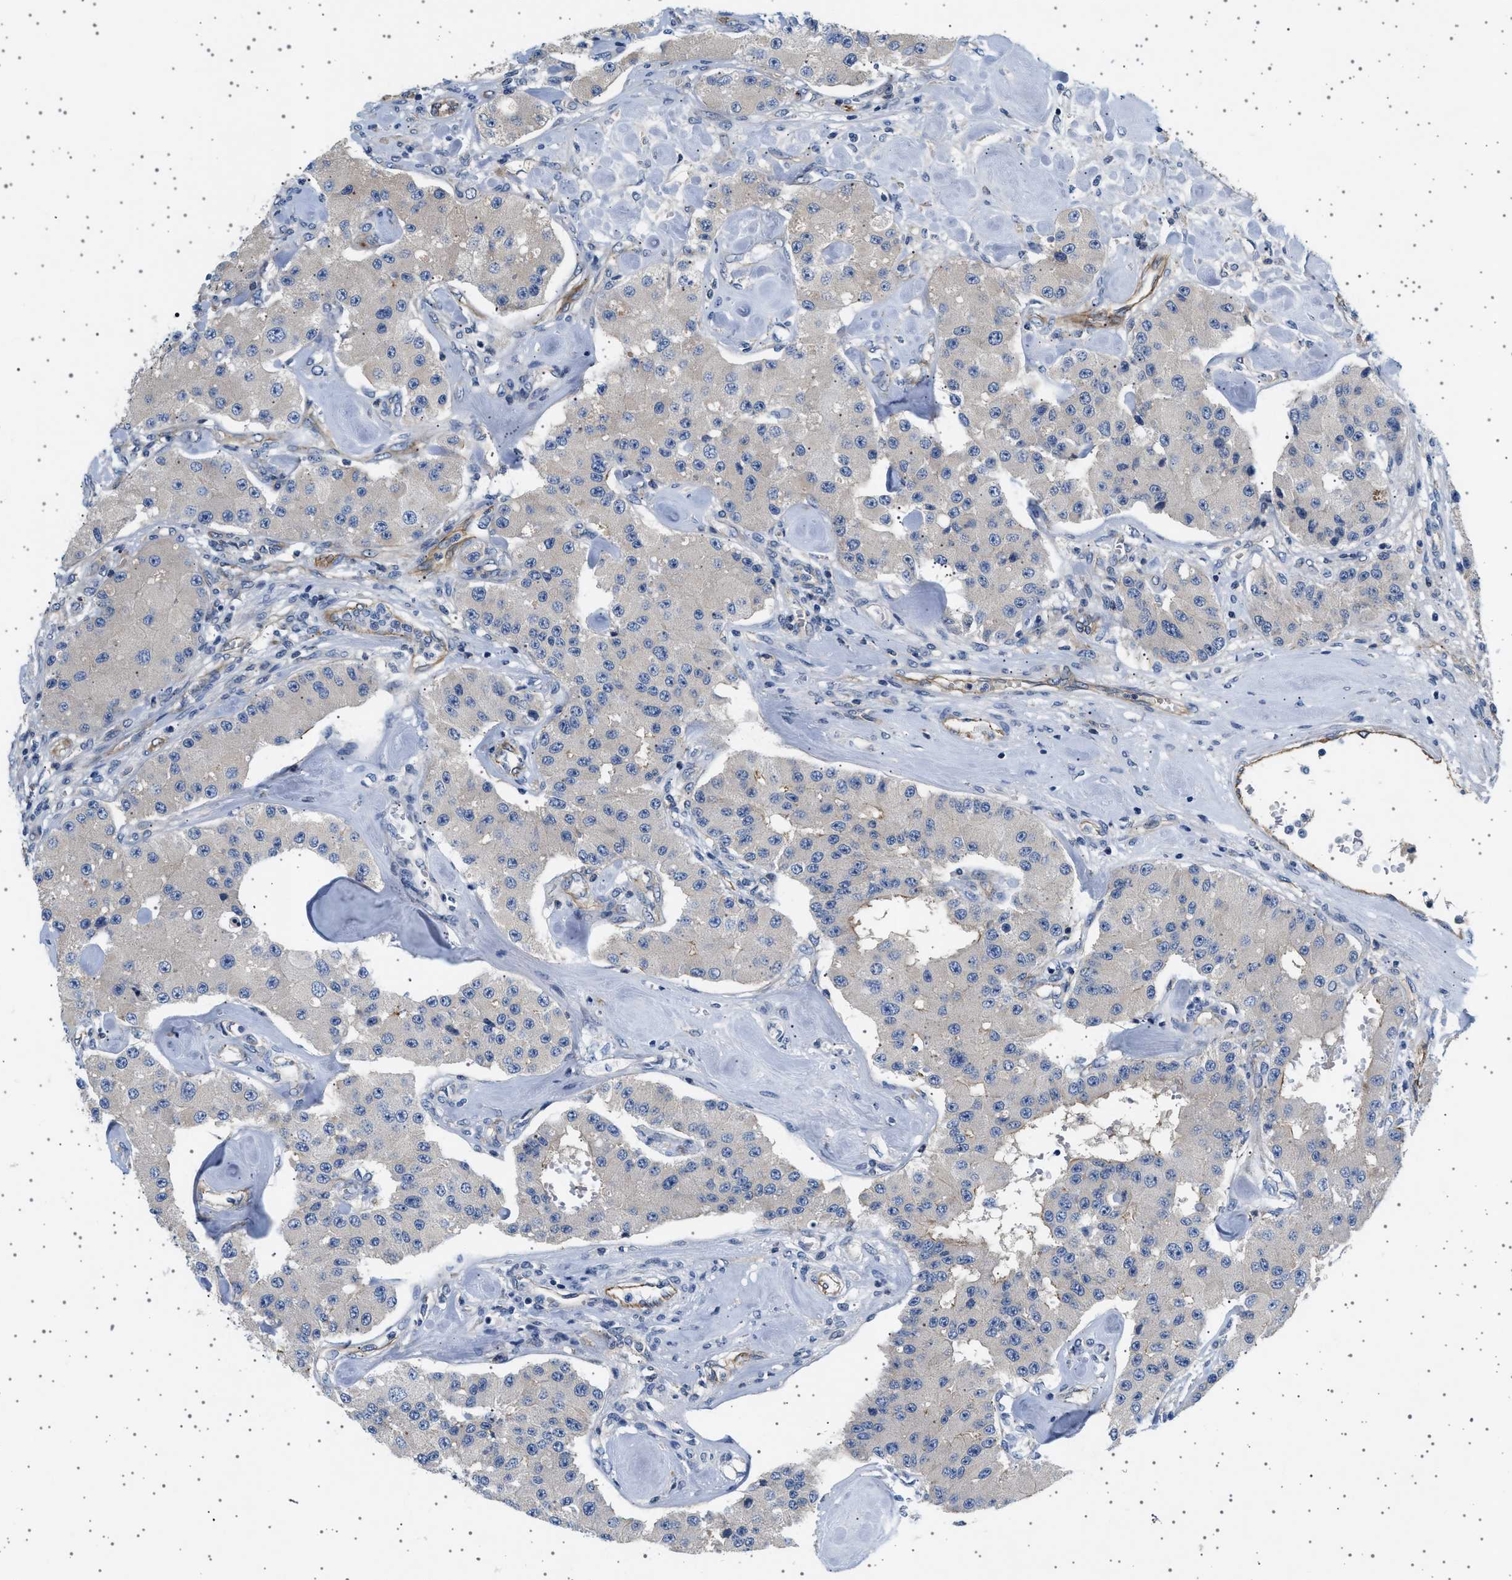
{"staining": {"intensity": "weak", "quantity": "25%-75%", "location": "cytoplasmic/membranous"}, "tissue": "carcinoid", "cell_type": "Tumor cells", "image_type": "cancer", "snomed": [{"axis": "morphology", "description": "Carcinoid, malignant, NOS"}, {"axis": "topography", "description": "Pancreas"}], "caption": "Human malignant carcinoid stained with a brown dye exhibits weak cytoplasmic/membranous positive expression in approximately 25%-75% of tumor cells.", "gene": "PLPP6", "patient": {"sex": "male", "age": 41}}